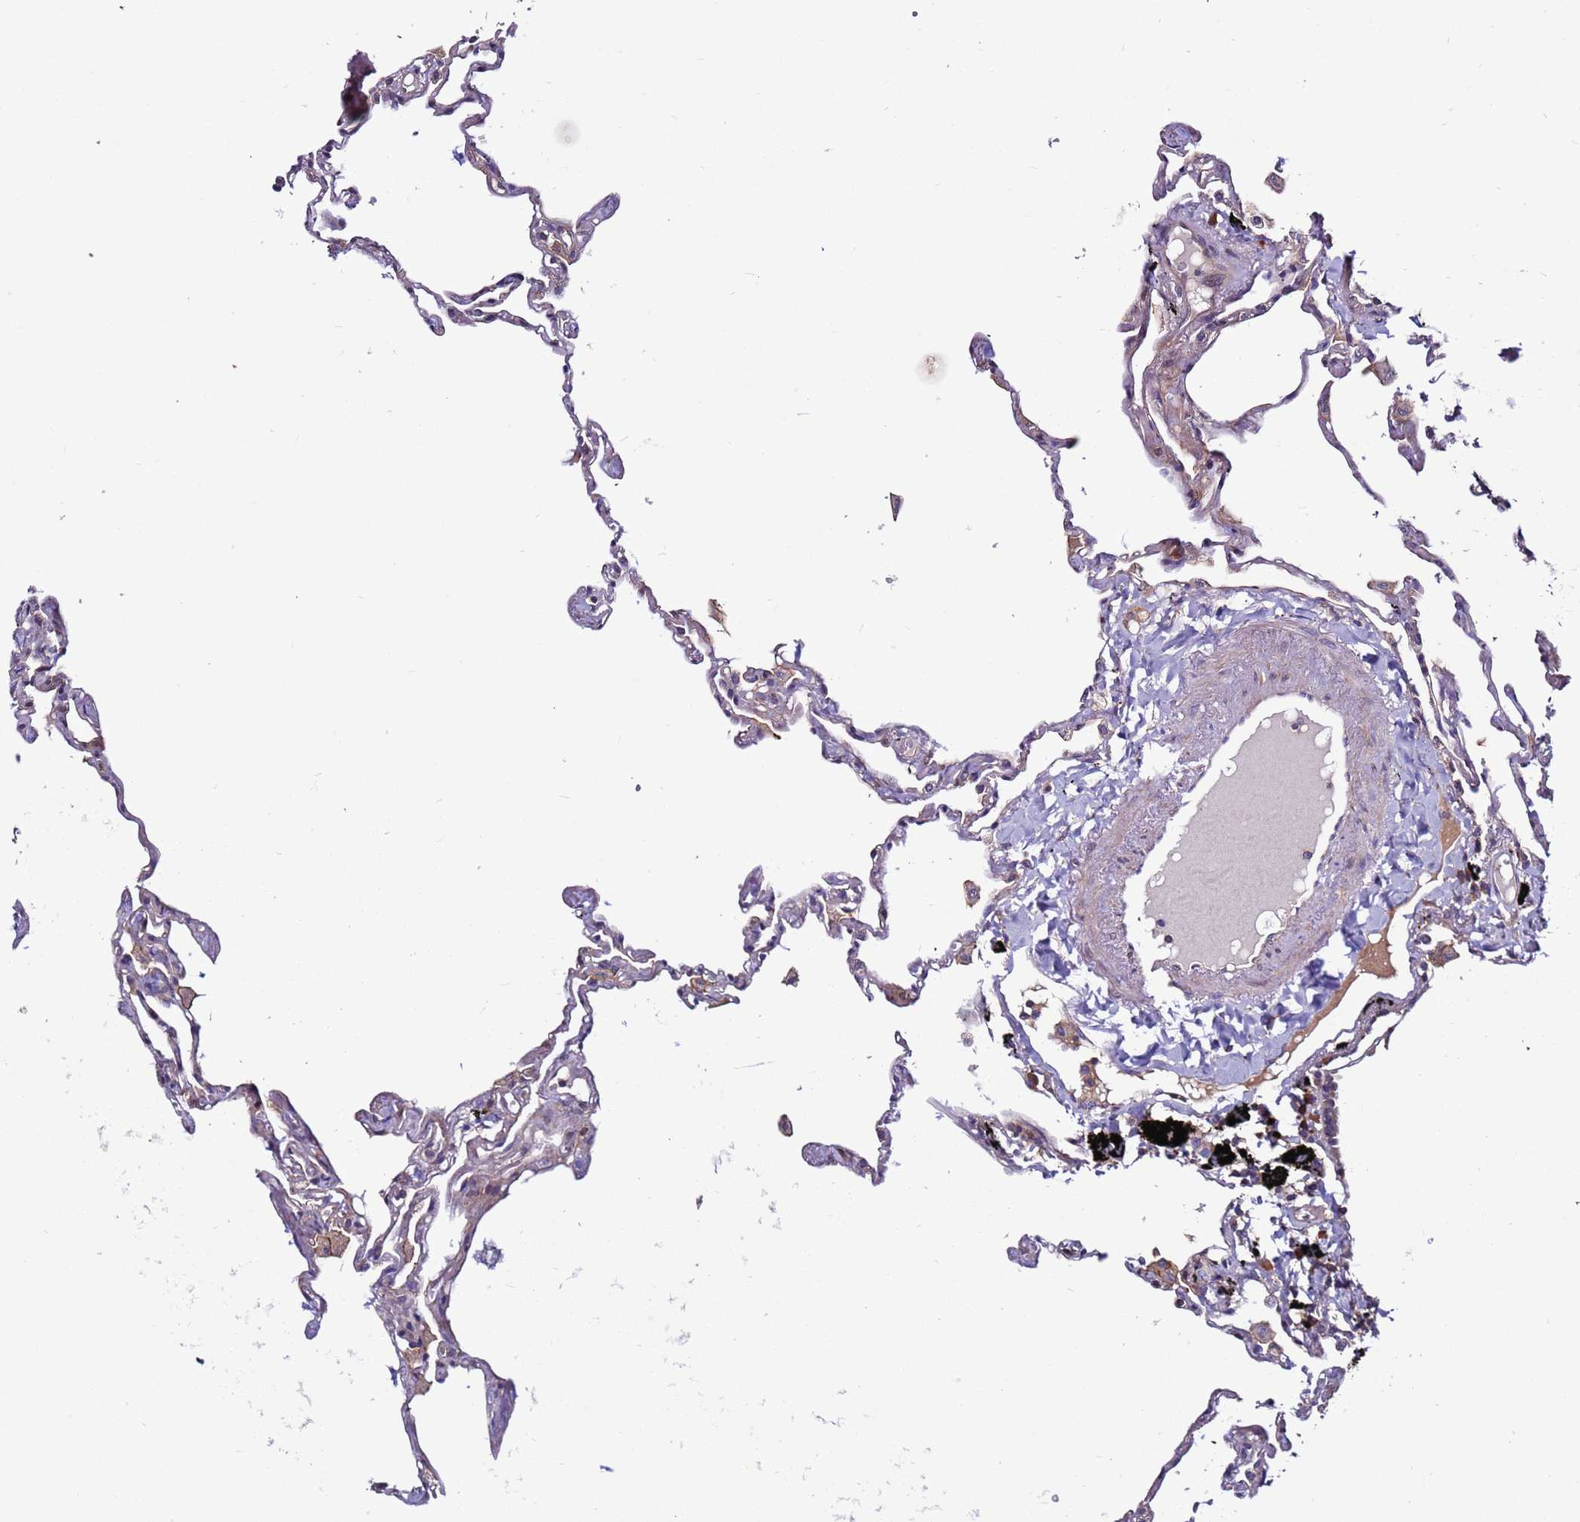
{"staining": {"intensity": "moderate", "quantity": "25%-75%", "location": "cytoplasmic/membranous"}, "tissue": "lung", "cell_type": "Alveolar cells", "image_type": "normal", "snomed": [{"axis": "morphology", "description": "Normal tissue, NOS"}, {"axis": "topography", "description": "Lung"}], "caption": "Immunohistochemistry (IHC) of benign lung reveals medium levels of moderate cytoplasmic/membranous expression in approximately 25%-75% of alveolar cells.", "gene": "GAREM1", "patient": {"sex": "female", "age": 67}}